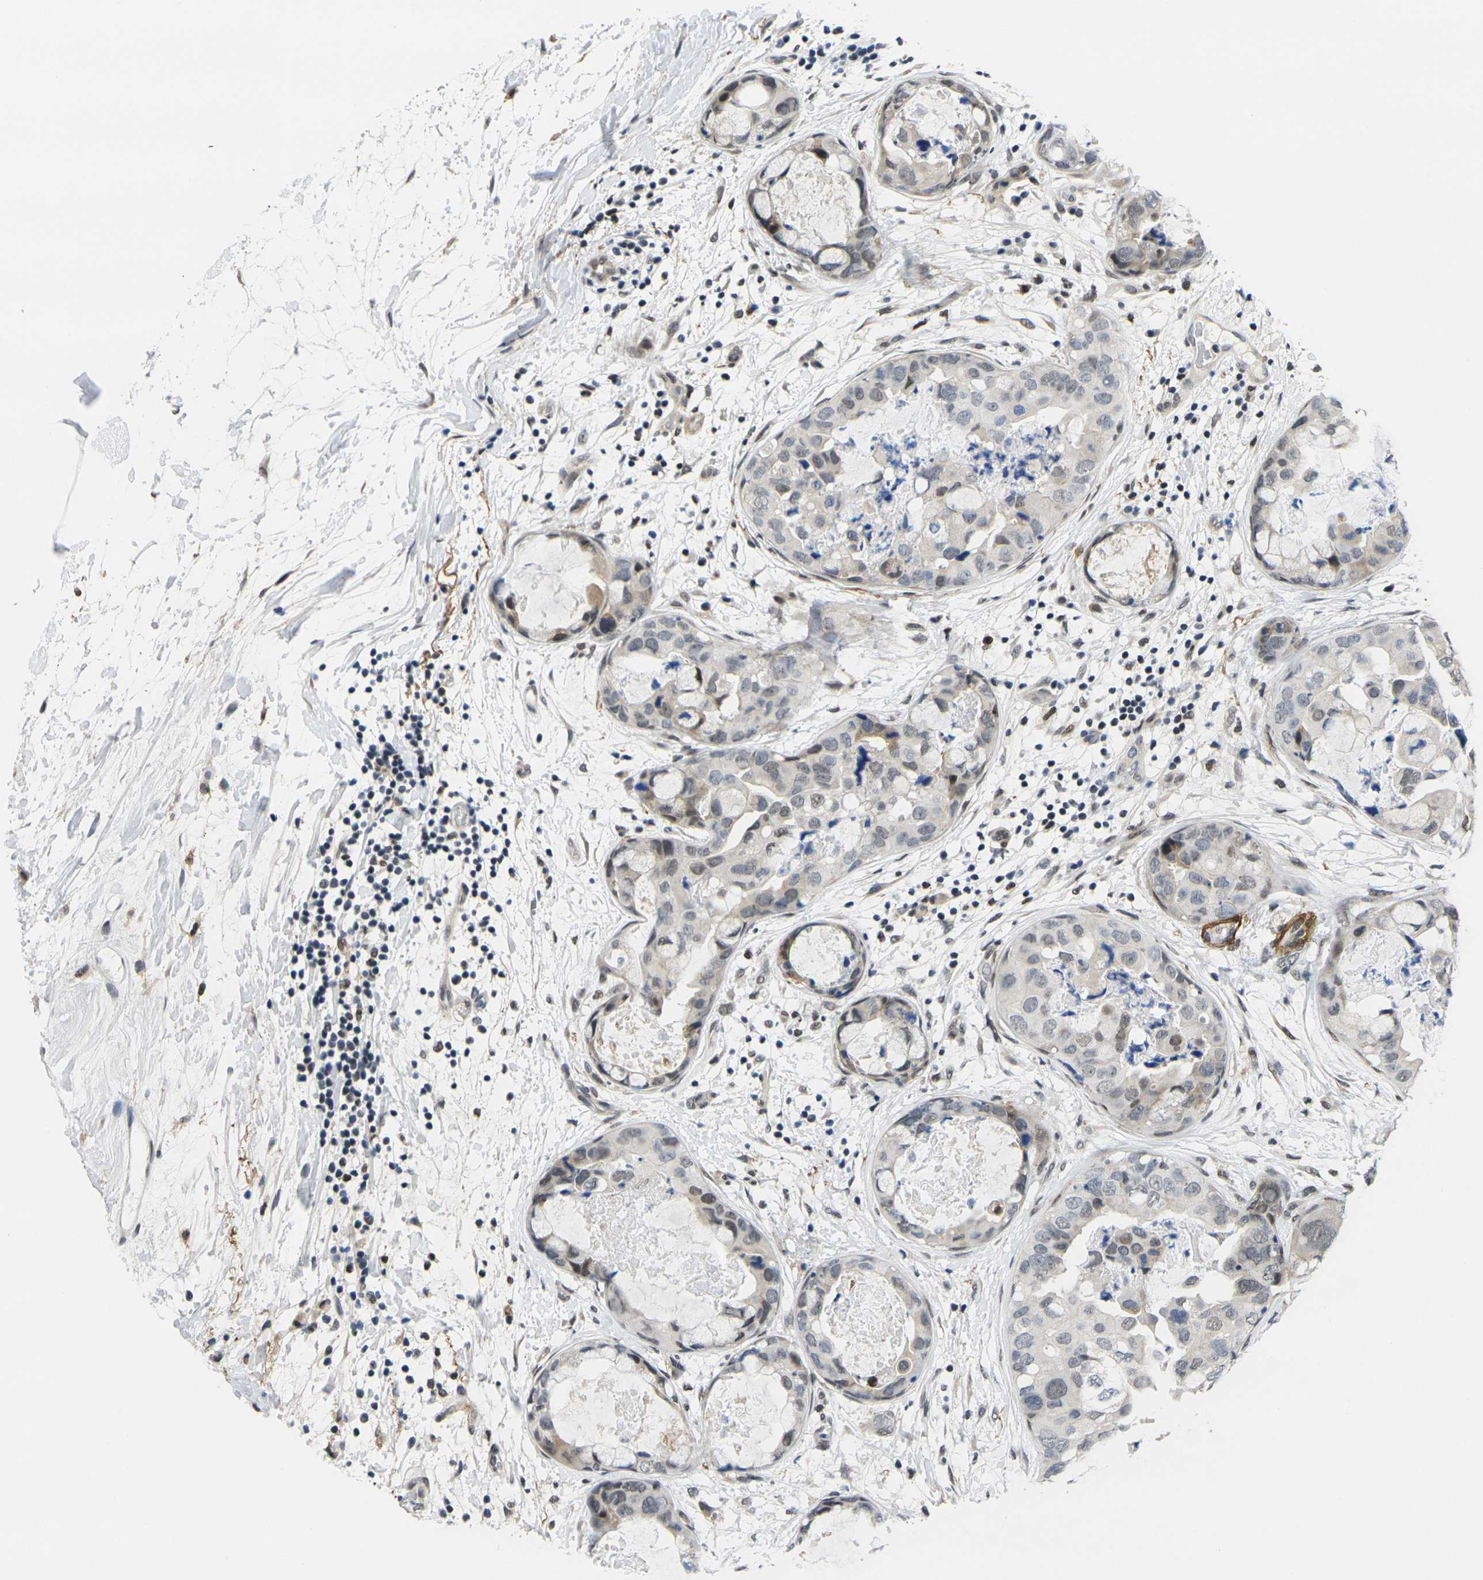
{"staining": {"intensity": "weak", "quantity": "<25%", "location": "nuclear"}, "tissue": "breast cancer", "cell_type": "Tumor cells", "image_type": "cancer", "snomed": [{"axis": "morphology", "description": "Duct carcinoma"}, {"axis": "topography", "description": "Breast"}], "caption": "Tumor cells show no significant protein staining in breast cancer (invasive ductal carcinoma).", "gene": "RBM7", "patient": {"sex": "female", "age": 40}}